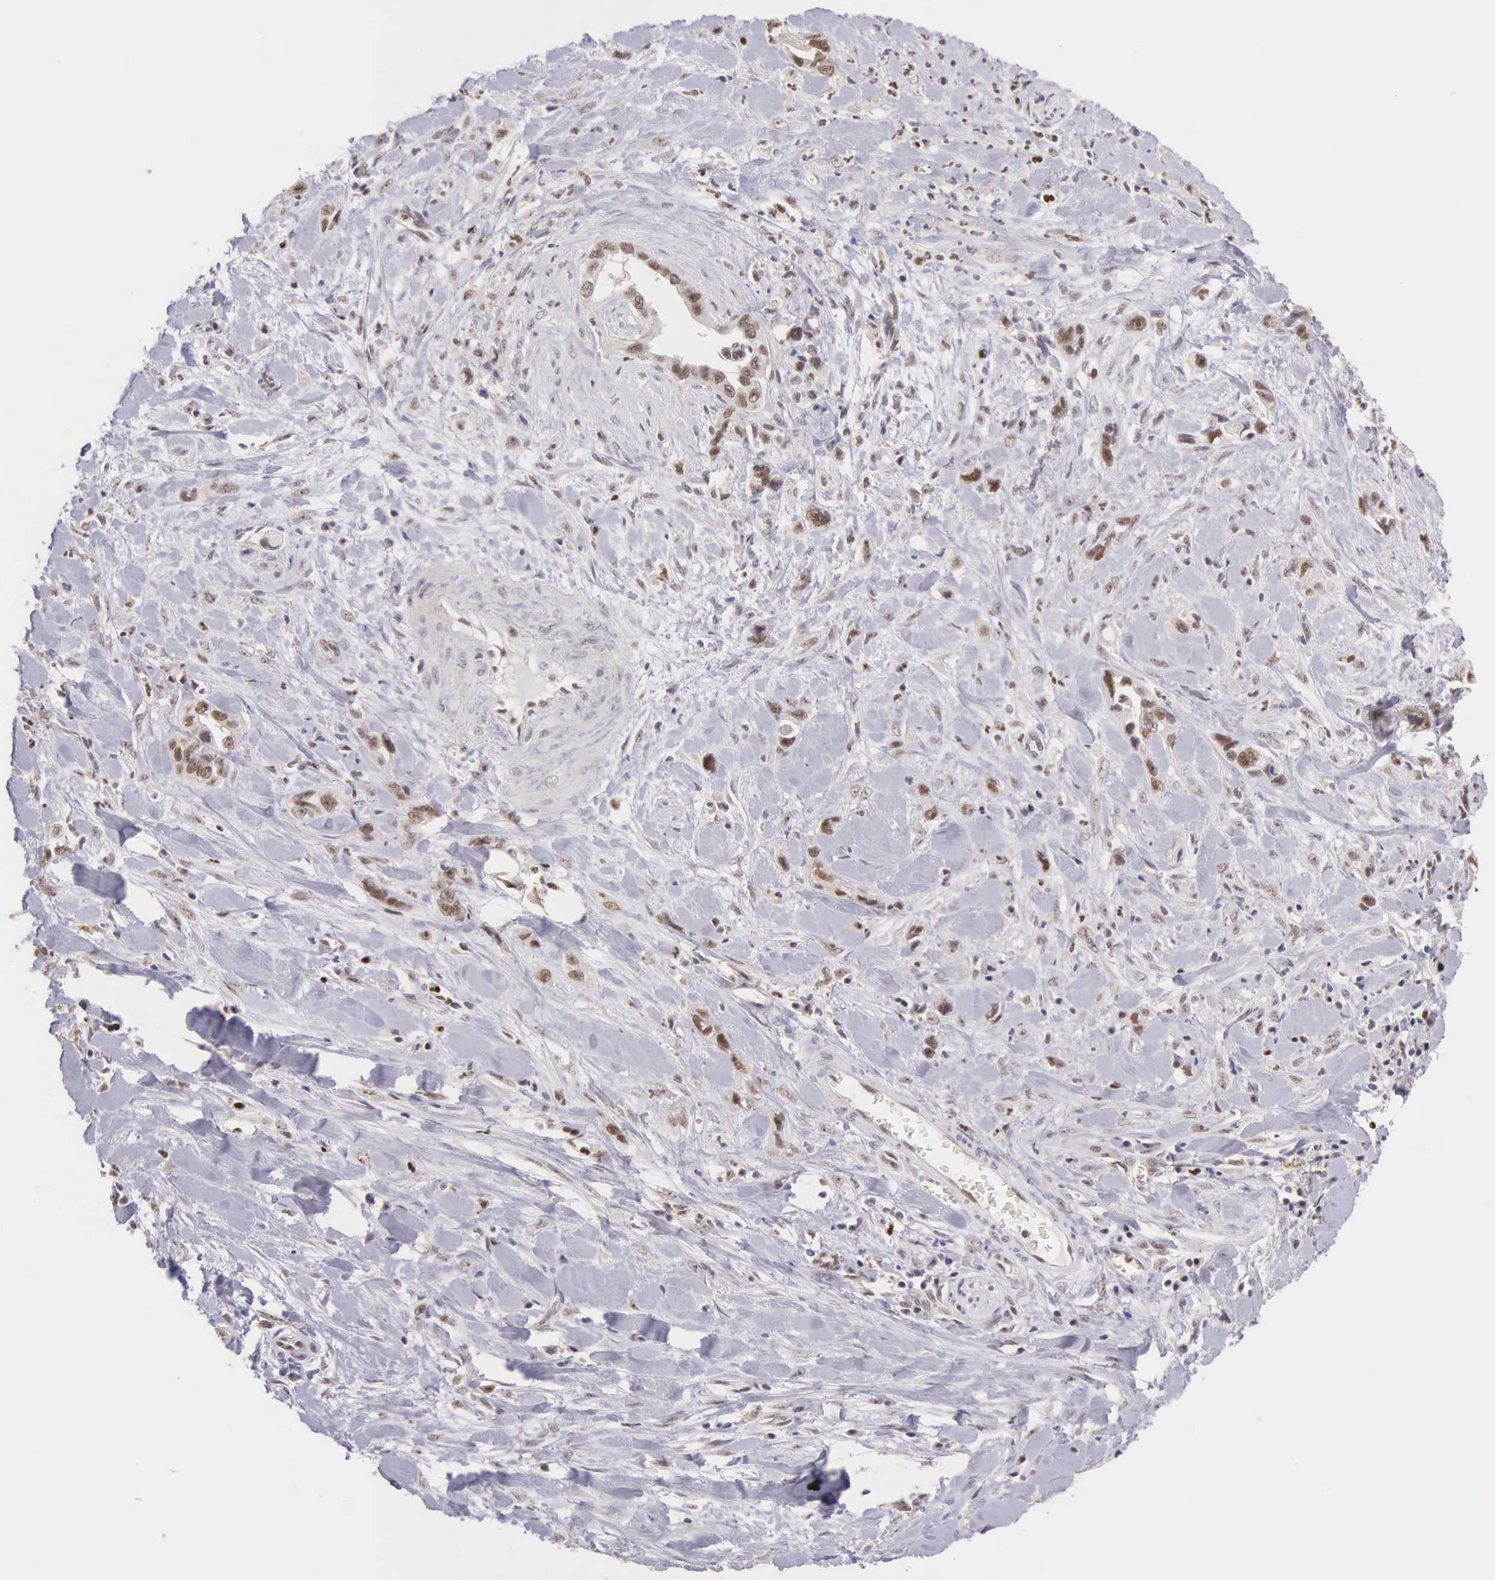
{"staining": {"intensity": "weak", "quantity": "25%-75%", "location": "nuclear"}, "tissue": "pancreatic cancer", "cell_type": "Tumor cells", "image_type": "cancer", "snomed": [{"axis": "morphology", "description": "Adenocarcinoma, NOS"}, {"axis": "topography", "description": "Pancreas"}], "caption": "This image demonstrates pancreatic cancer stained with immunohistochemistry to label a protein in brown. The nuclear of tumor cells show weak positivity for the protein. Nuclei are counter-stained blue.", "gene": "GRK3", "patient": {"sex": "male", "age": 69}}